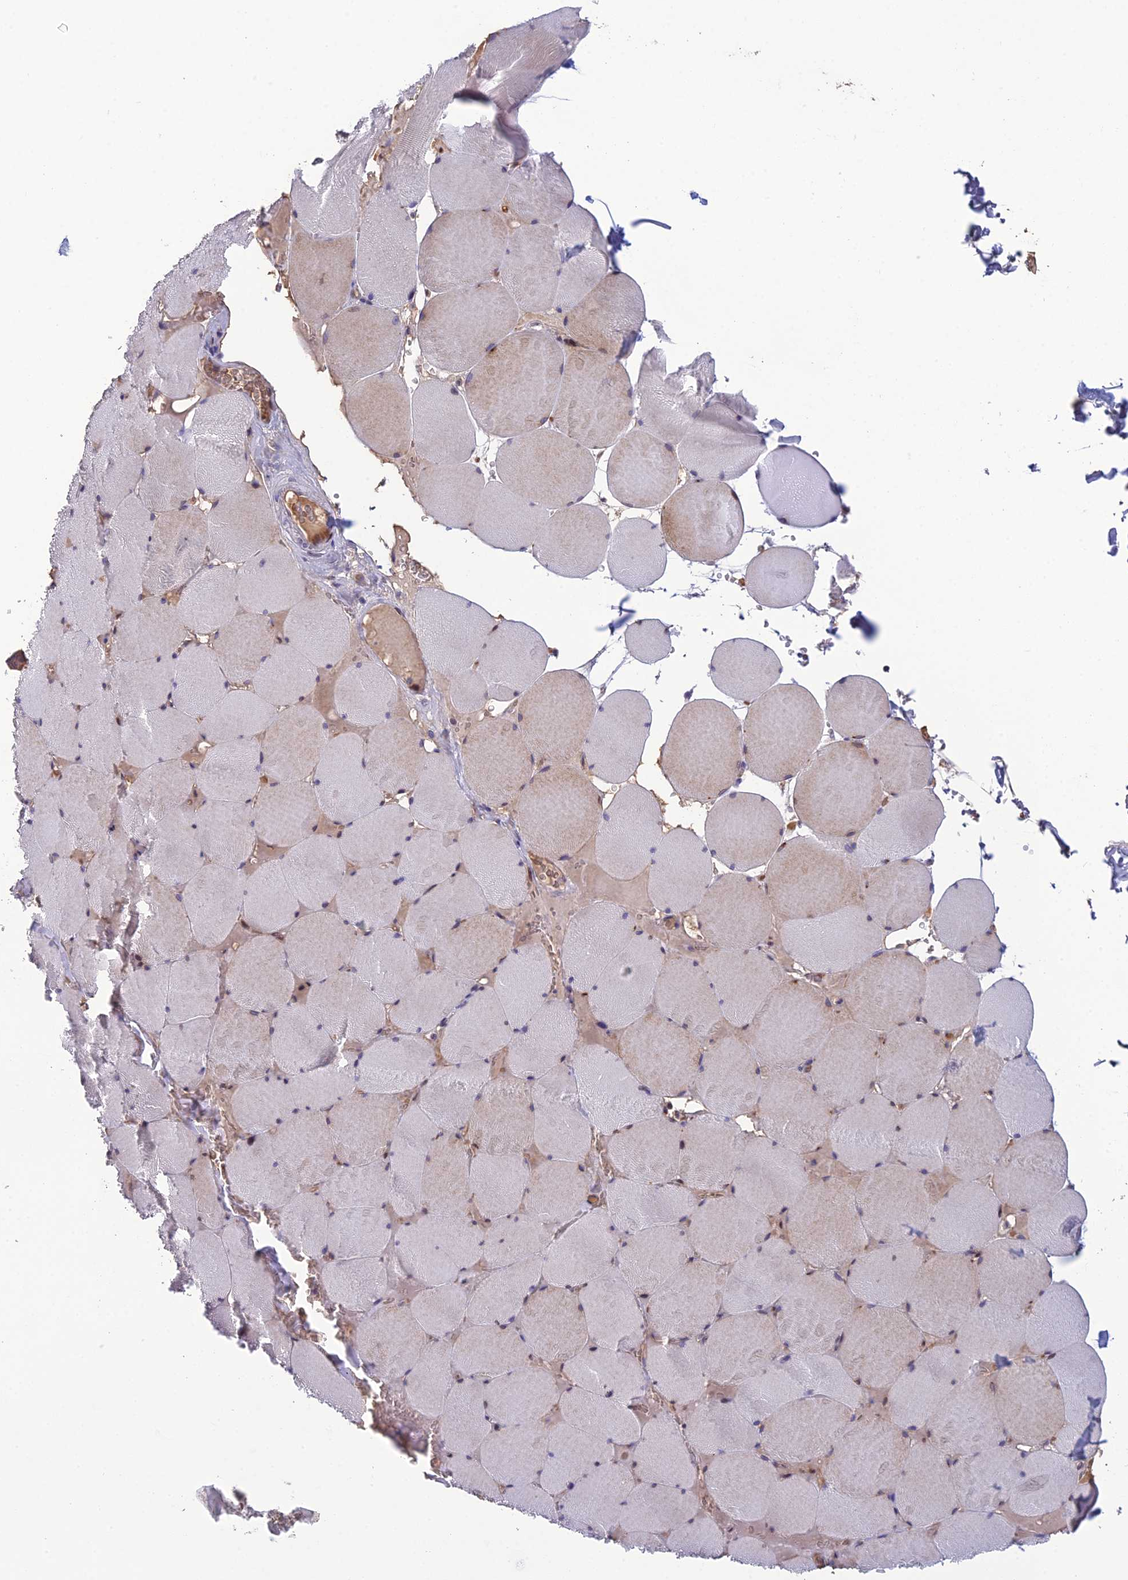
{"staining": {"intensity": "weak", "quantity": "<25%", "location": "cytoplasmic/membranous"}, "tissue": "skeletal muscle", "cell_type": "Myocytes", "image_type": "normal", "snomed": [{"axis": "morphology", "description": "Normal tissue, NOS"}, {"axis": "topography", "description": "Skeletal muscle"}, {"axis": "topography", "description": "Head-Neck"}], "caption": "Immunohistochemistry histopathology image of unremarkable human skeletal muscle stained for a protein (brown), which reveals no expression in myocytes.", "gene": "TMEM134", "patient": {"sex": "male", "age": 66}}